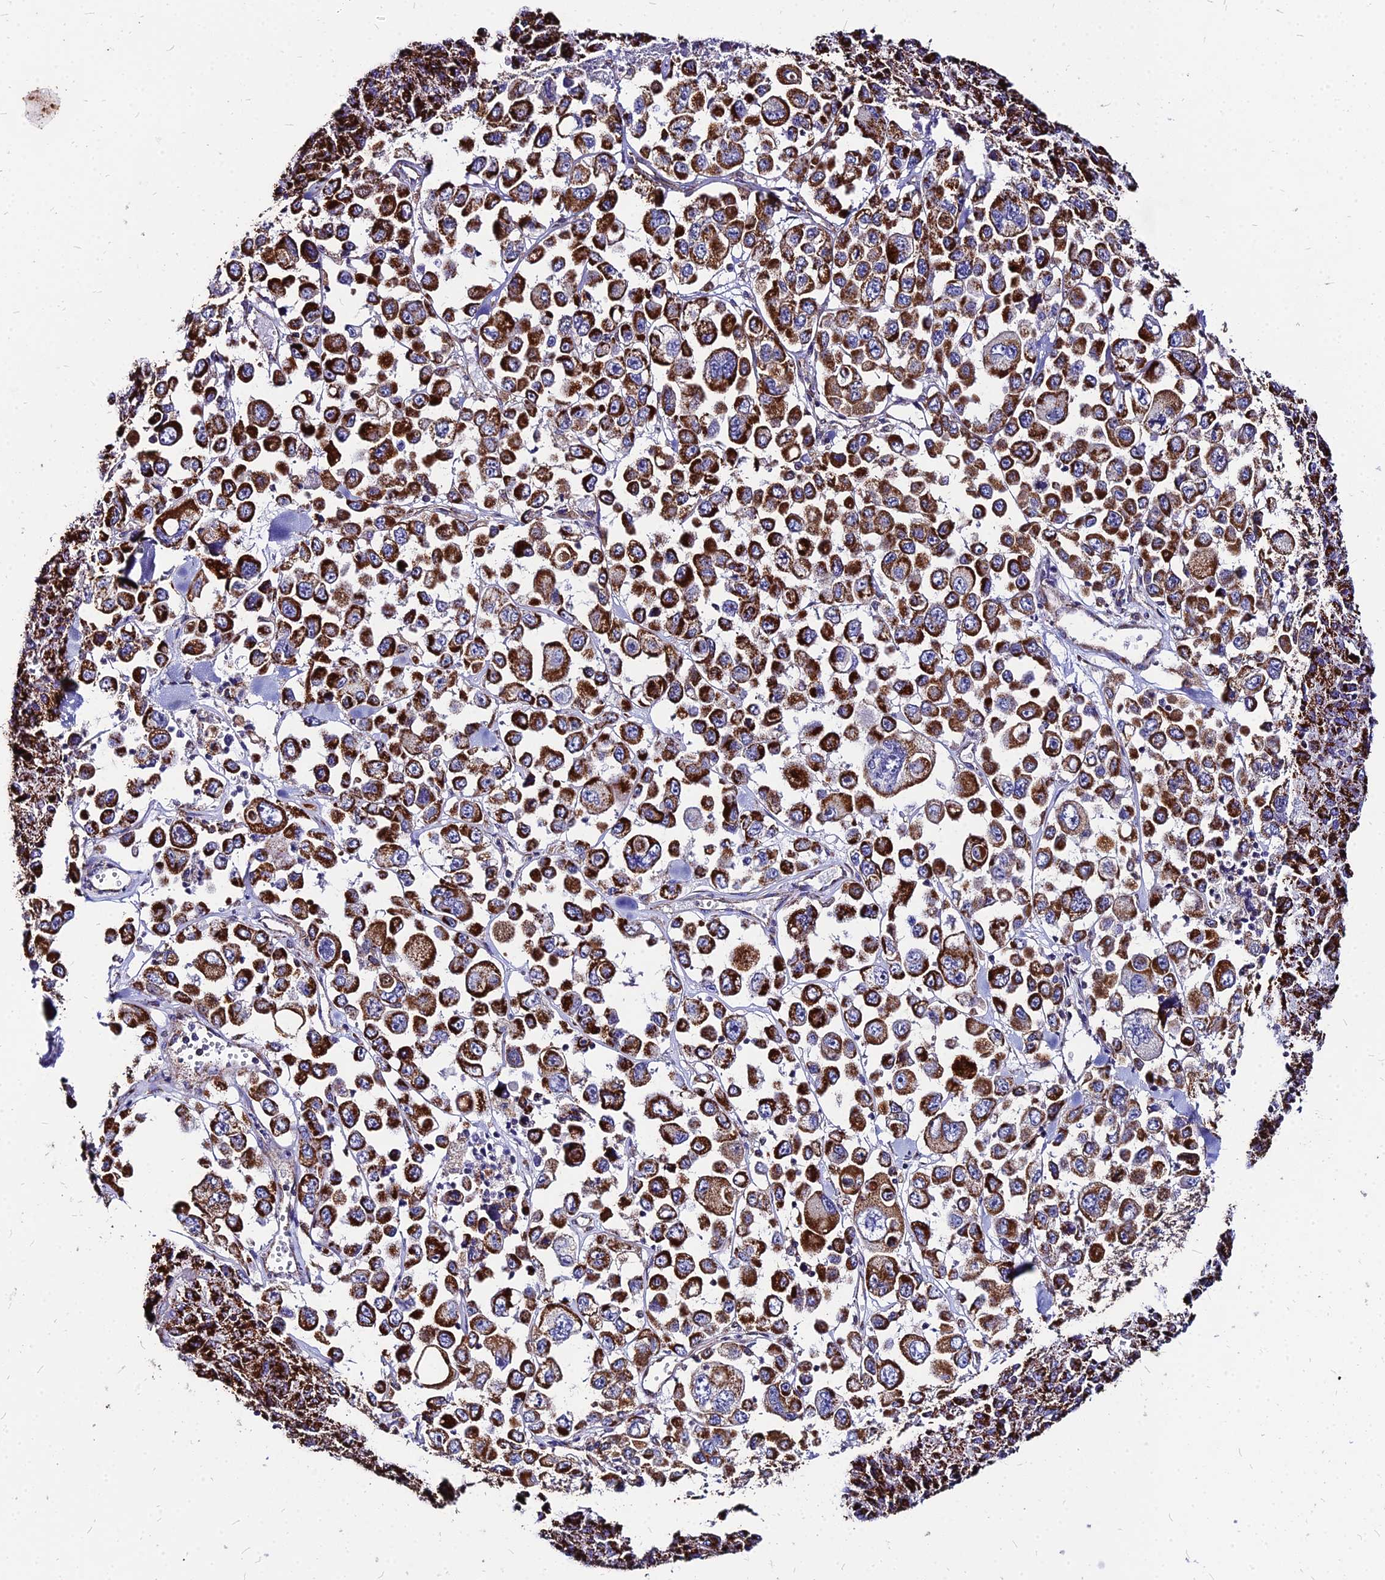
{"staining": {"intensity": "strong", "quantity": ">75%", "location": "cytoplasmic/membranous"}, "tissue": "melanoma", "cell_type": "Tumor cells", "image_type": "cancer", "snomed": [{"axis": "morphology", "description": "Malignant melanoma, Metastatic site"}, {"axis": "topography", "description": "Lymph node"}], "caption": "Malignant melanoma (metastatic site) stained with immunohistochemistry reveals strong cytoplasmic/membranous positivity in about >75% of tumor cells. (DAB = brown stain, brightfield microscopy at high magnification).", "gene": "DLD", "patient": {"sex": "female", "age": 54}}